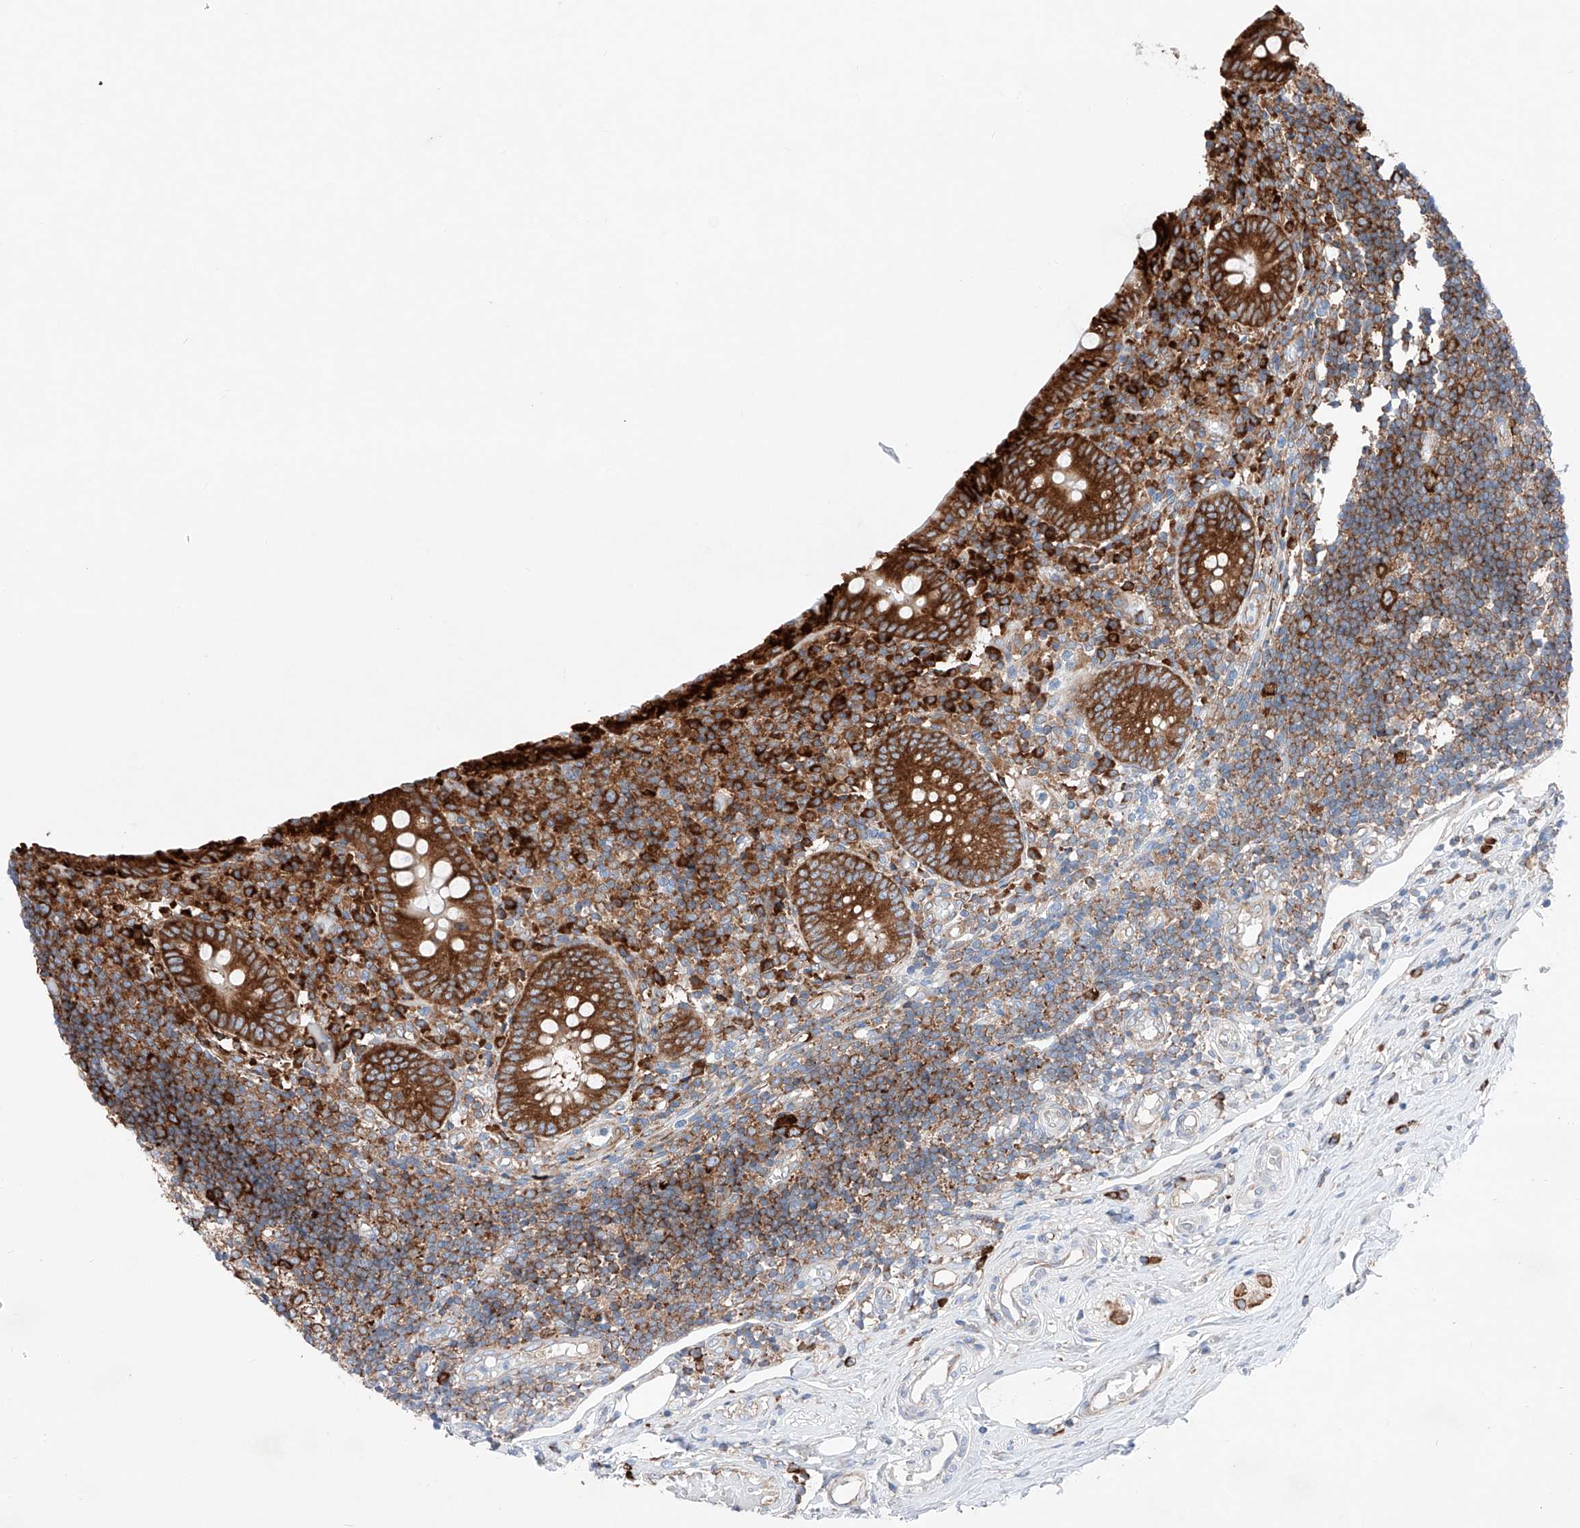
{"staining": {"intensity": "strong", "quantity": ">75%", "location": "cytoplasmic/membranous"}, "tissue": "appendix", "cell_type": "Glandular cells", "image_type": "normal", "snomed": [{"axis": "morphology", "description": "Normal tissue, NOS"}, {"axis": "topography", "description": "Appendix"}], "caption": "A micrograph showing strong cytoplasmic/membranous staining in about >75% of glandular cells in benign appendix, as visualized by brown immunohistochemical staining.", "gene": "CRELD1", "patient": {"sex": "female", "age": 17}}